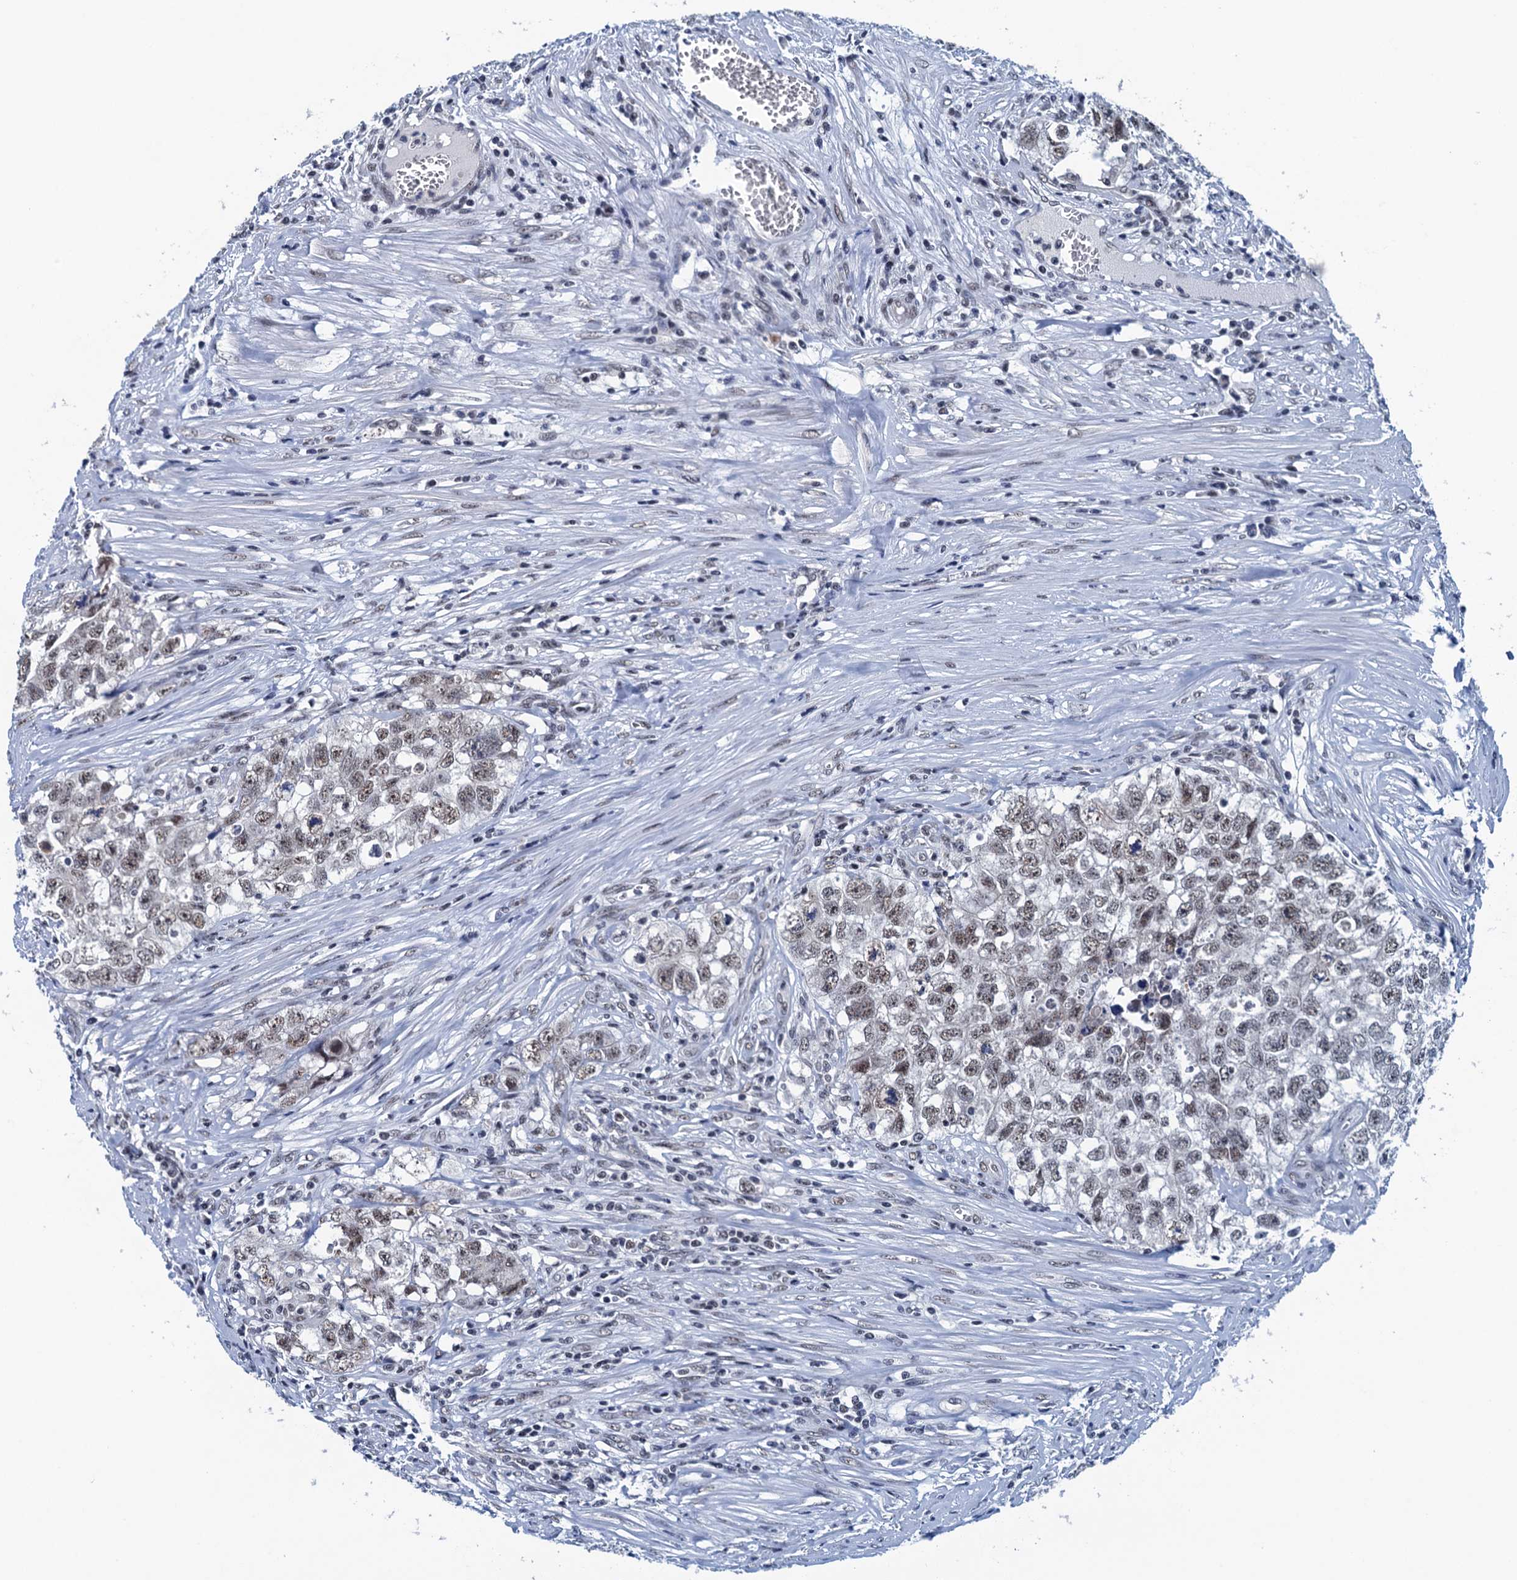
{"staining": {"intensity": "moderate", "quantity": "25%-75%", "location": "nuclear"}, "tissue": "testis cancer", "cell_type": "Tumor cells", "image_type": "cancer", "snomed": [{"axis": "morphology", "description": "Seminoma, NOS"}, {"axis": "morphology", "description": "Carcinoma, Embryonal, NOS"}, {"axis": "topography", "description": "Testis"}], "caption": "Tumor cells reveal moderate nuclear positivity in about 25%-75% of cells in testis cancer.", "gene": "FNBP4", "patient": {"sex": "male", "age": 43}}